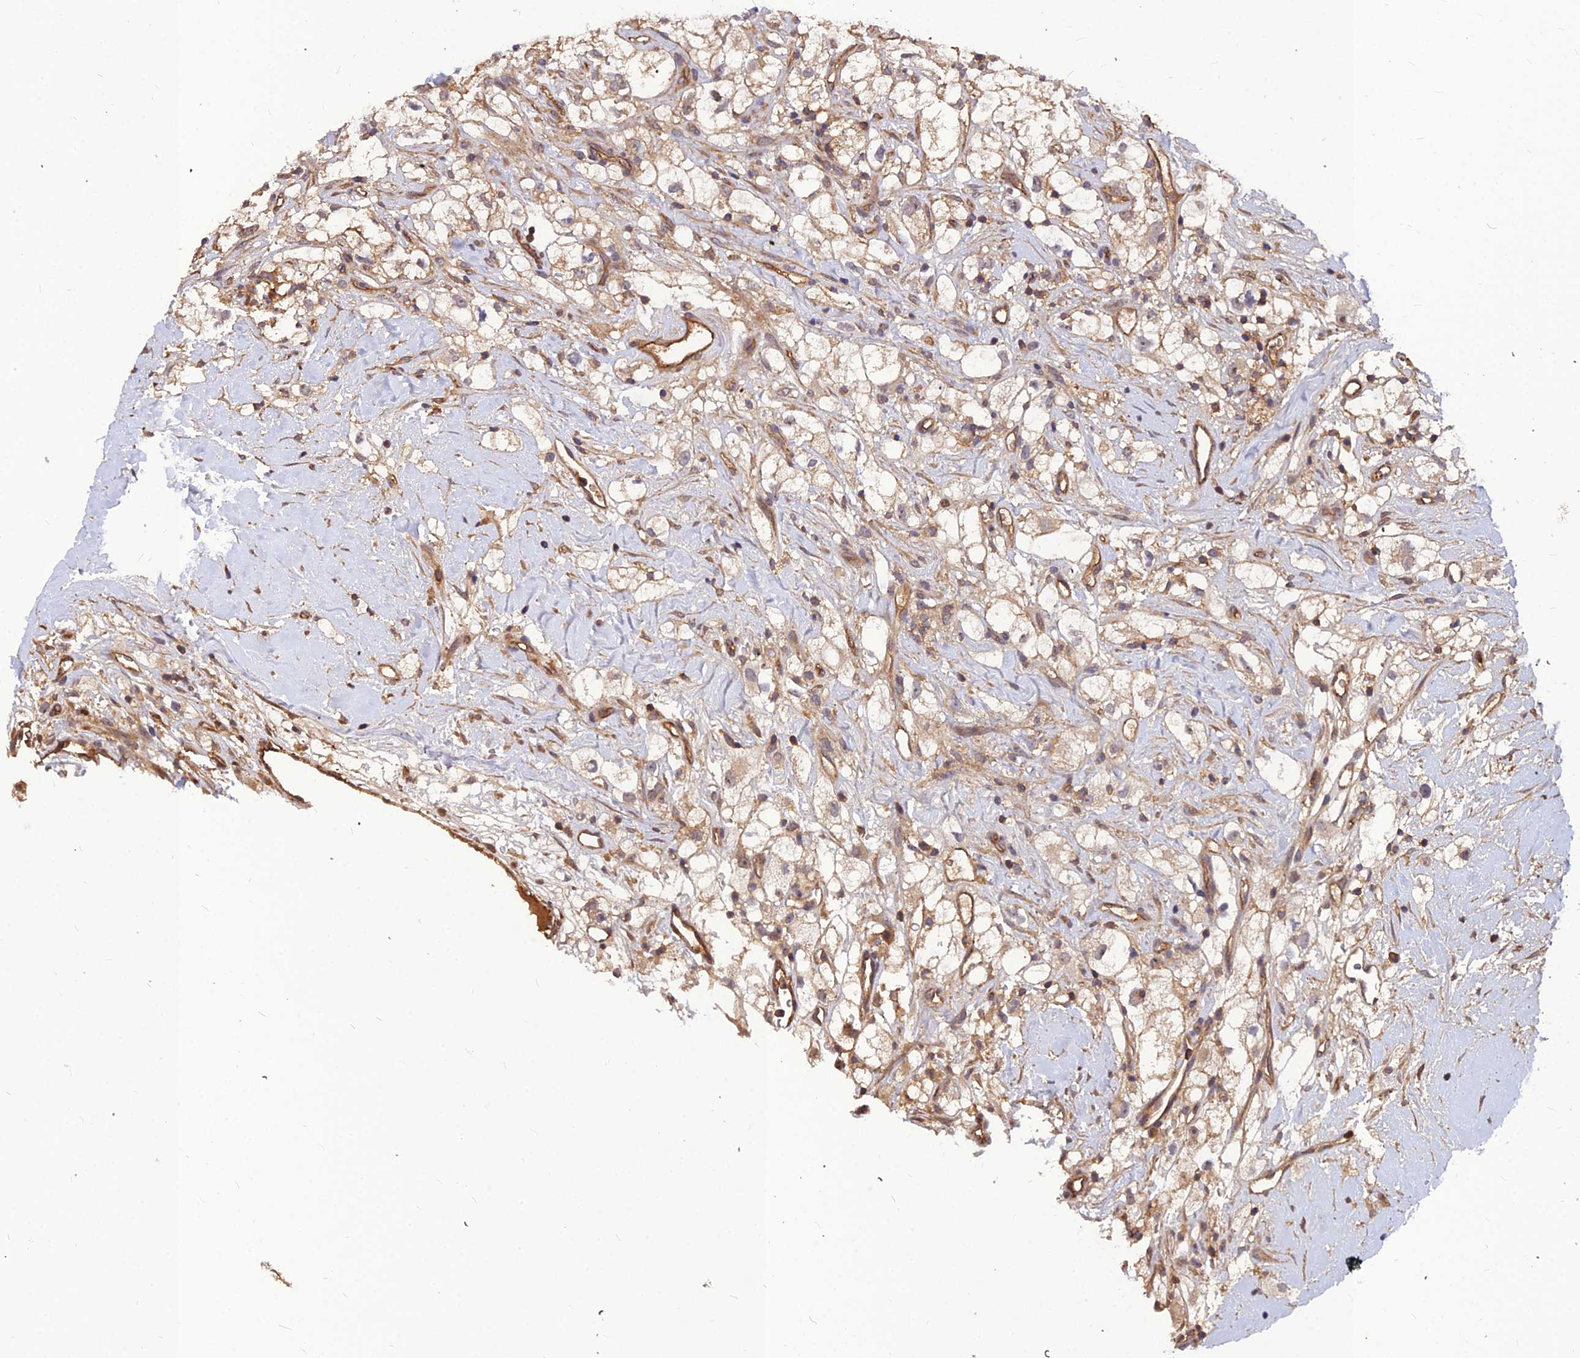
{"staining": {"intensity": "weak", "quantity": ">75%", "location": "cytoplasmic/membranous"}, "tissue": "renal cancer", "cell_type": "Tumor cells", "image_type": "cancer", "snomed": [{"axis": "morphology", "description": "Adenocarcinoma, NOS"}, {"axis": "topography", "description": "Kidney"}], "caption": "Renal cancer (adenocarcinoma) tissue demonstrates weak cytoplasmic/membranous staining in approximately >75% of tumor cells, visualized by immunohistochemistry.", "gene": "ZNF467", "patient": {"sex": "male", "age": 59}}